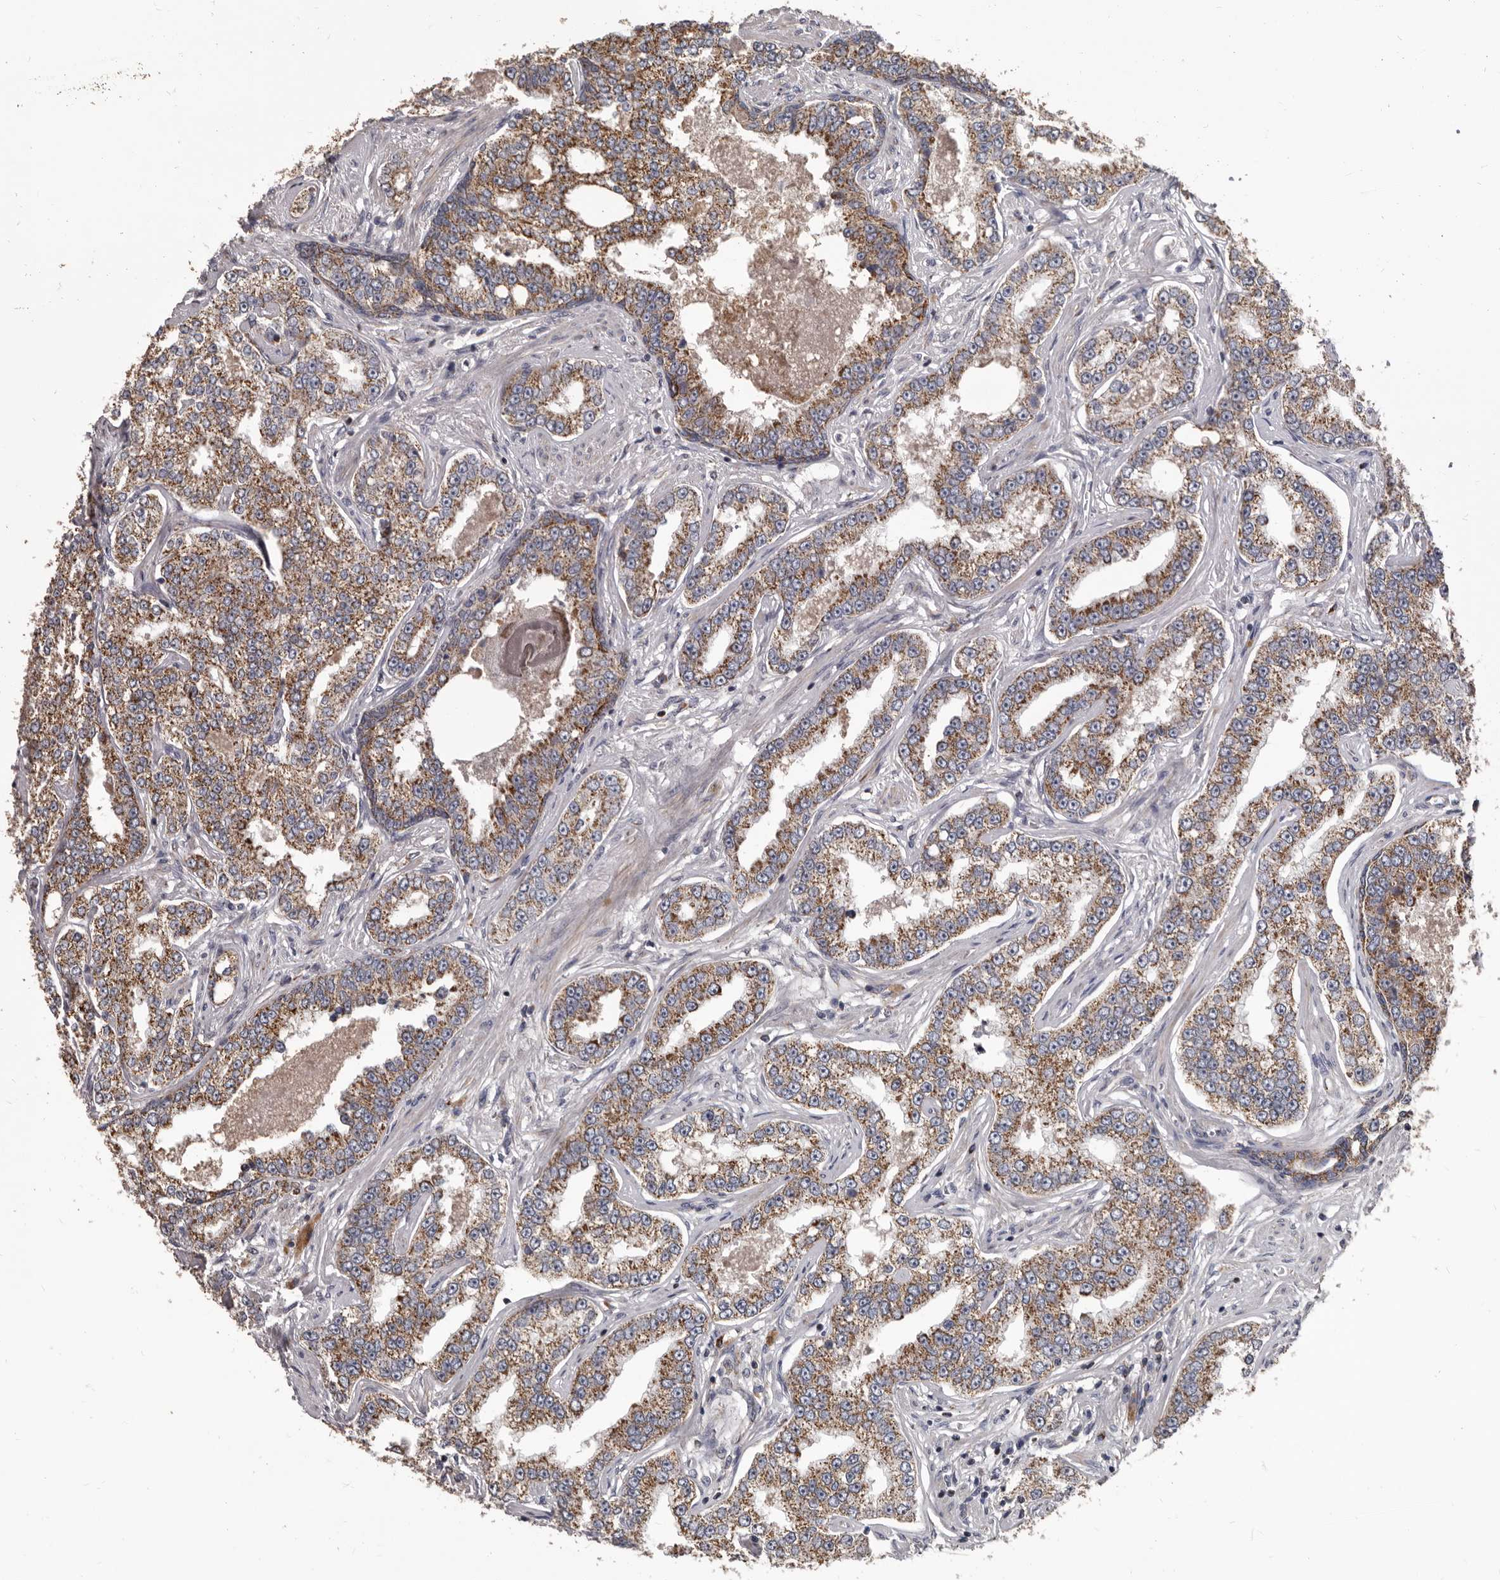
{"staining": {"intensity": "moderate", "quantity": ">75%", "location": "cytoplasmic/membranous"}, "tissue": "prostate cancer", "cell_type": "Tumor cells", "image_type": "cancer", "snomed": [{"axis": "morphology", "description": "Normal tissue, NOS"}, {"axis": "morphology", "description": "Adenocarcinoma, High grade"}, {"axis": "topography", "description": "Prostate"}], "caption": "Immunohistochemistry (IHC) micrograph of neoplastic tissue: prostate cancer (adenocarcinoma (high-grade)) stained using IHC reveals medium levels of moderate protein expression localized specifically in the cytoplasmic/membranous of tumor cells, appearing as a cytoplasmic/membranous brown color.", "gene": "ALDH5A1", "patient": {"sex": "male", "age": 83}}